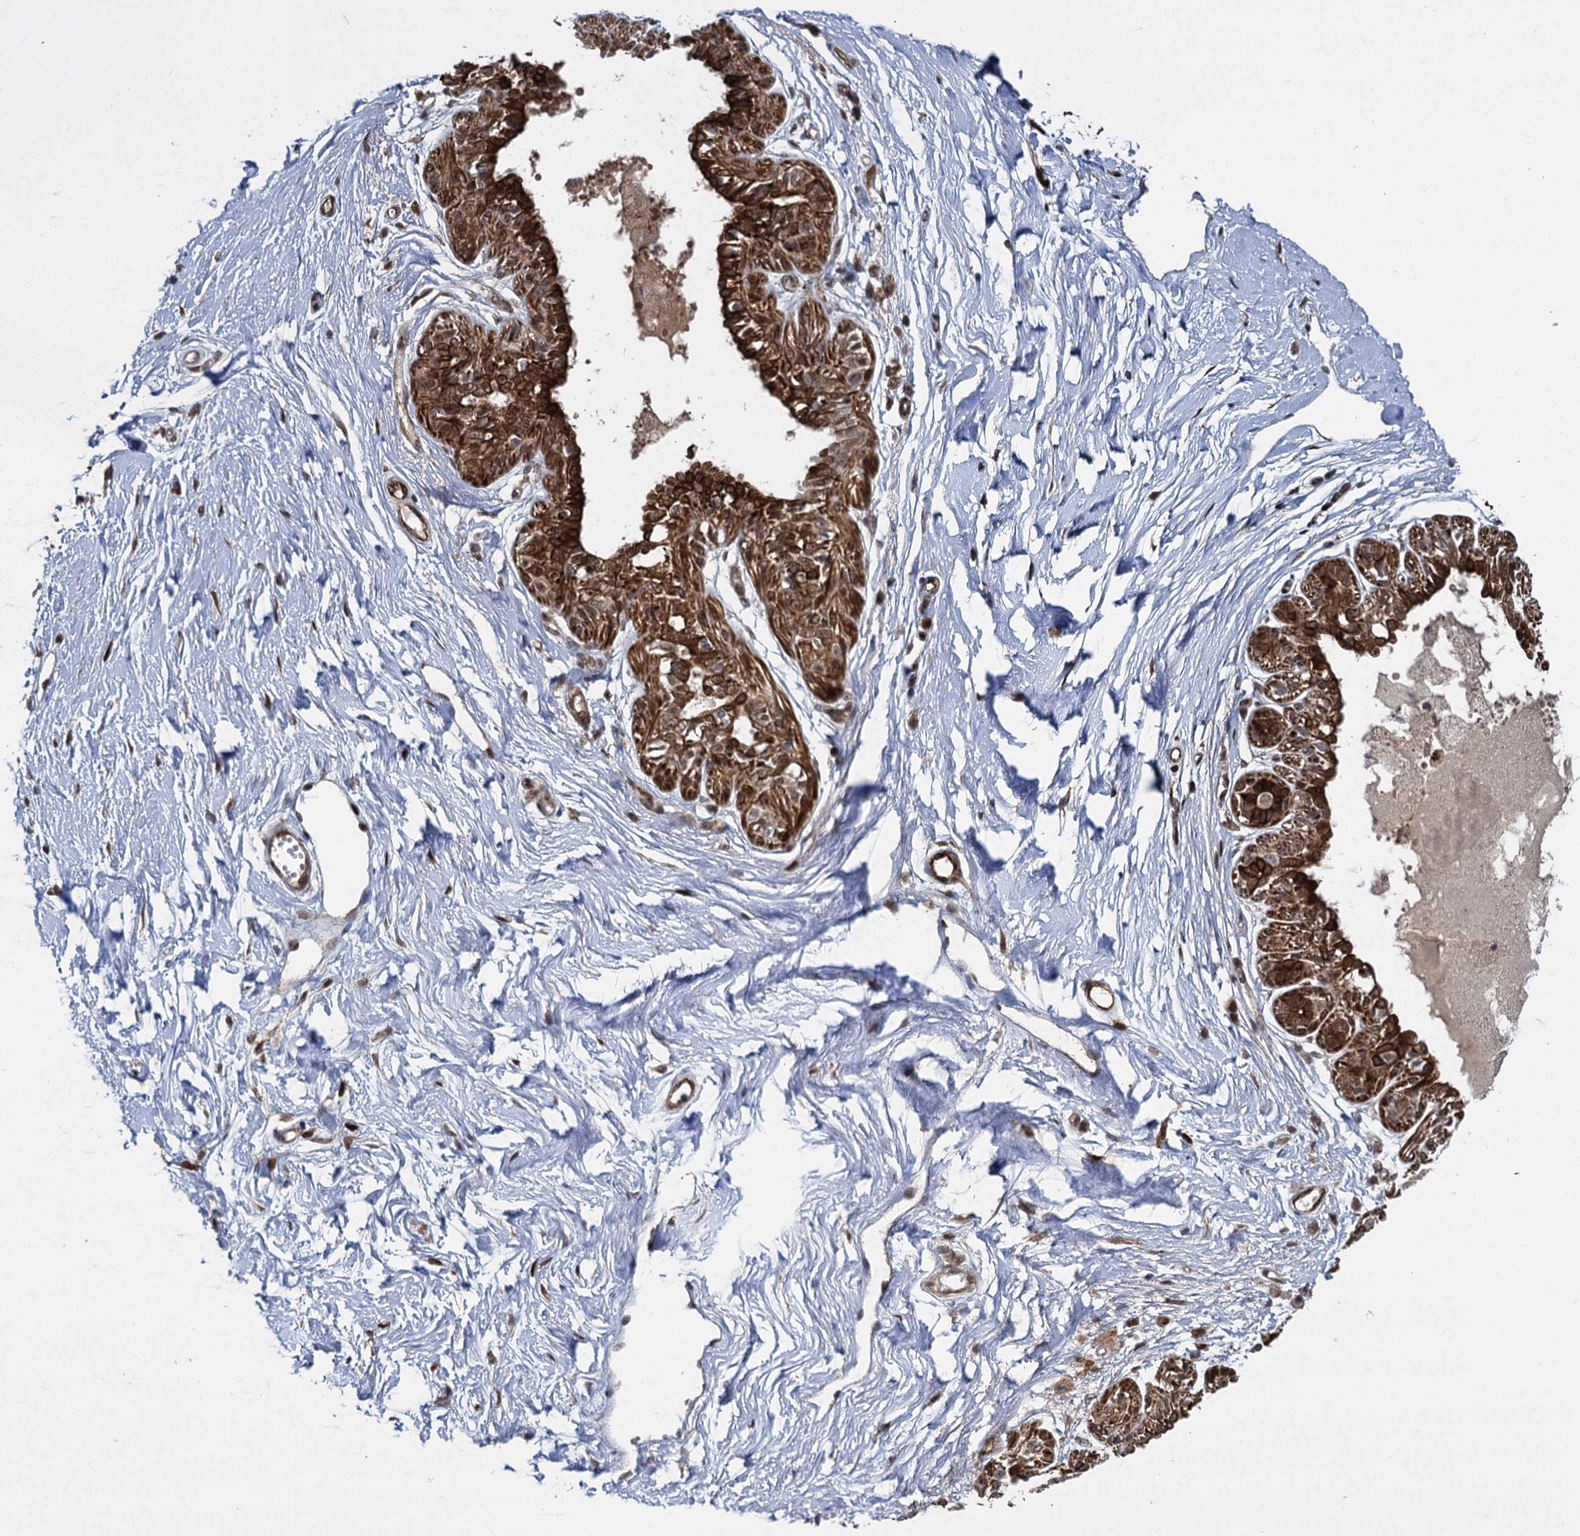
{"staining": {"intensity": "strong", "quantity": ">75%", "location": "cytoplasmic/membranous,nuclear"}, "tissue": "breast", "cell_type": "Adipocytes", "image_type": "normal", "snomed": [{"axis": "morphology", "description": "Normal tissue, NOS"}, {"axis": "topography", "description": "Breast"}], "caption": "Protein expression analysis of benign breast shows strong cytoplasmic/membranous,nuclear expression in about >75% of adipocytes.", "gene": "GAL3ST4", "patient": {"sex": "female", "age": 45}}